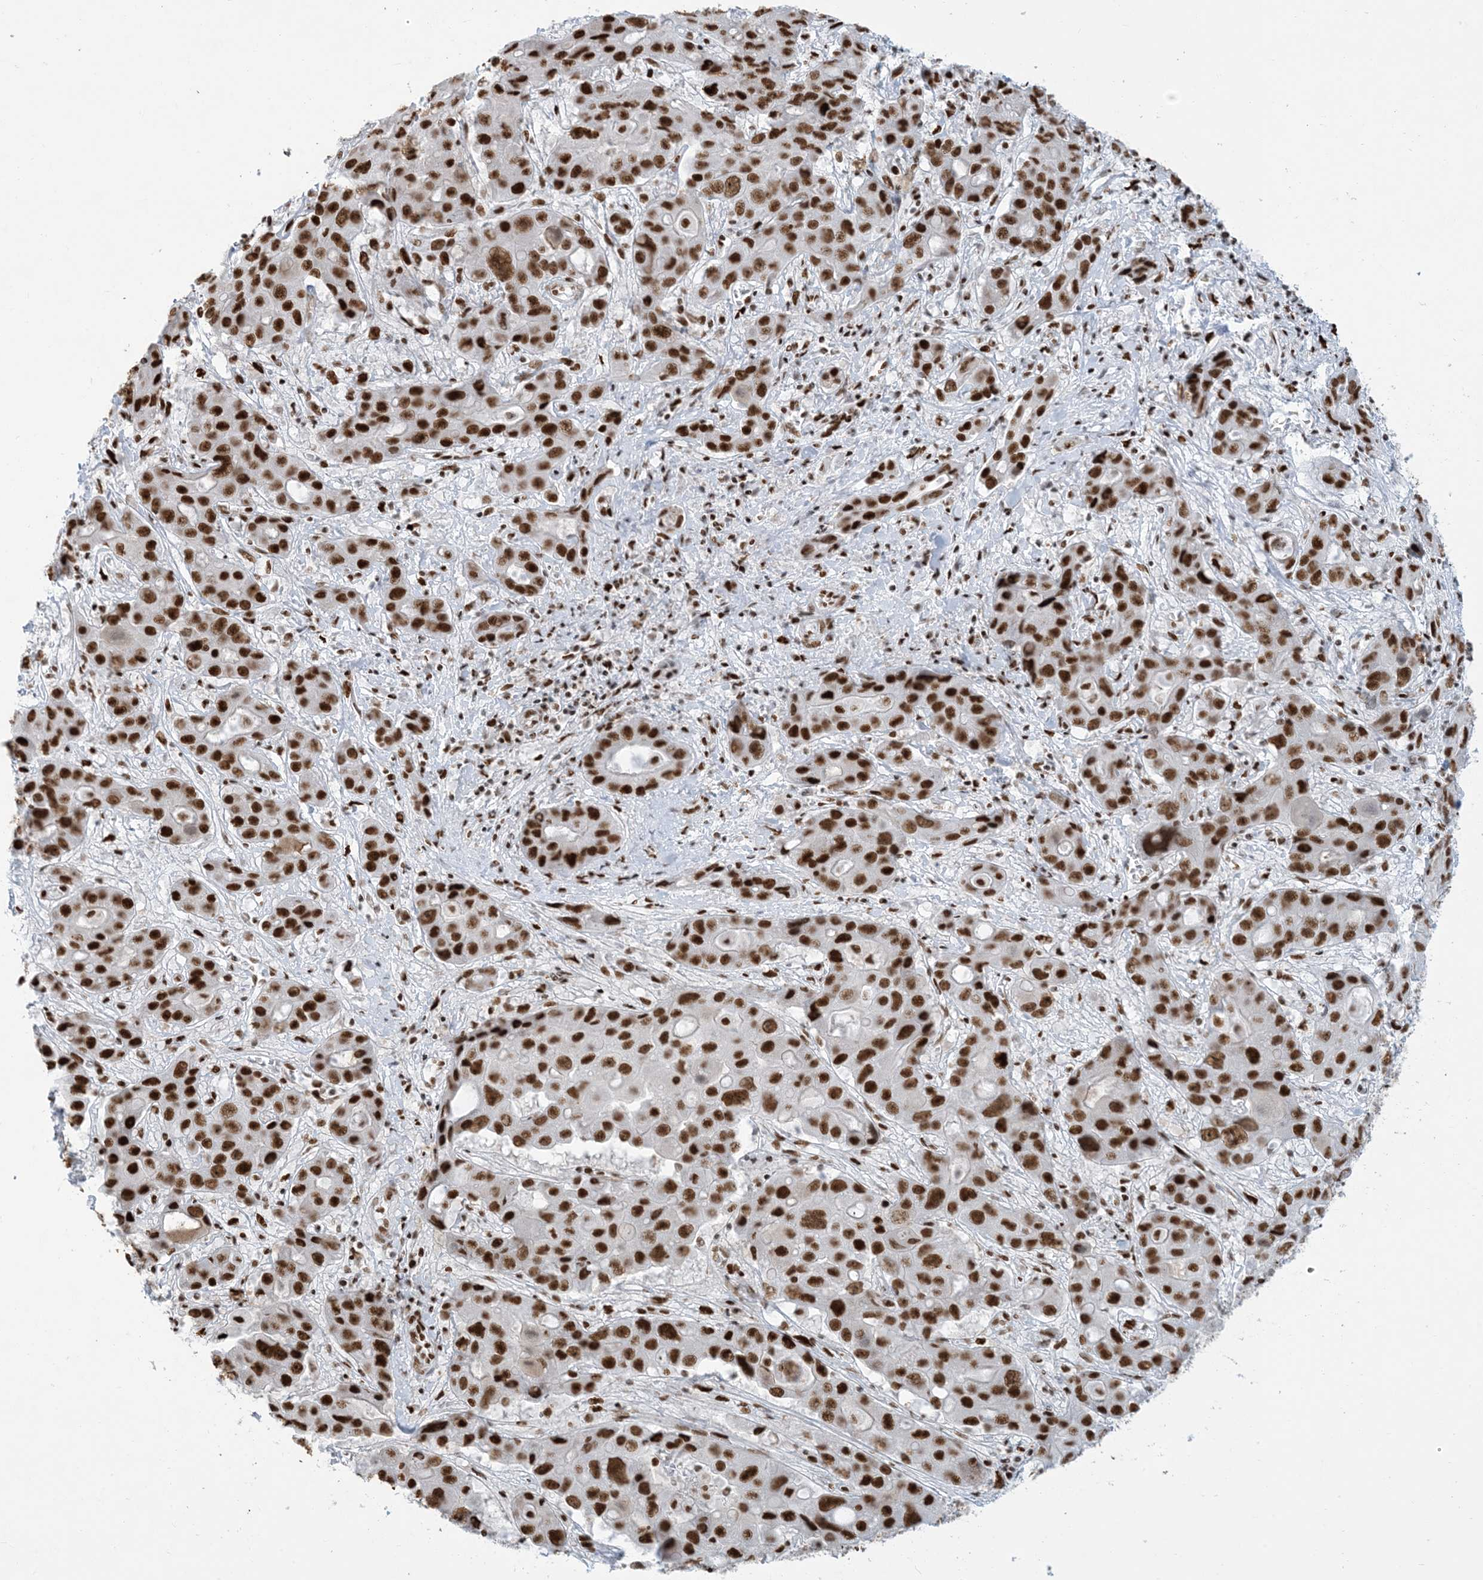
{"staining": {"intensity": "strong", "quantity": ">75%", "location": "nuclear"}, "tissue": "liver cancer", "cell_type": "Tumor cells", "image_type": "cancer", "snomed": [{"axis": "morphology", "description": "Cholangiocarcinoma"}, {"axis": "topography", "description": "Liver"}], "caption": "This image exhibits immunohistochemistry staining of liver cancer, with high strong nuclear staining in about >75% of tumor cells.", "gene": "STAG1", "patient": {"sex": "male", "age": 67}}